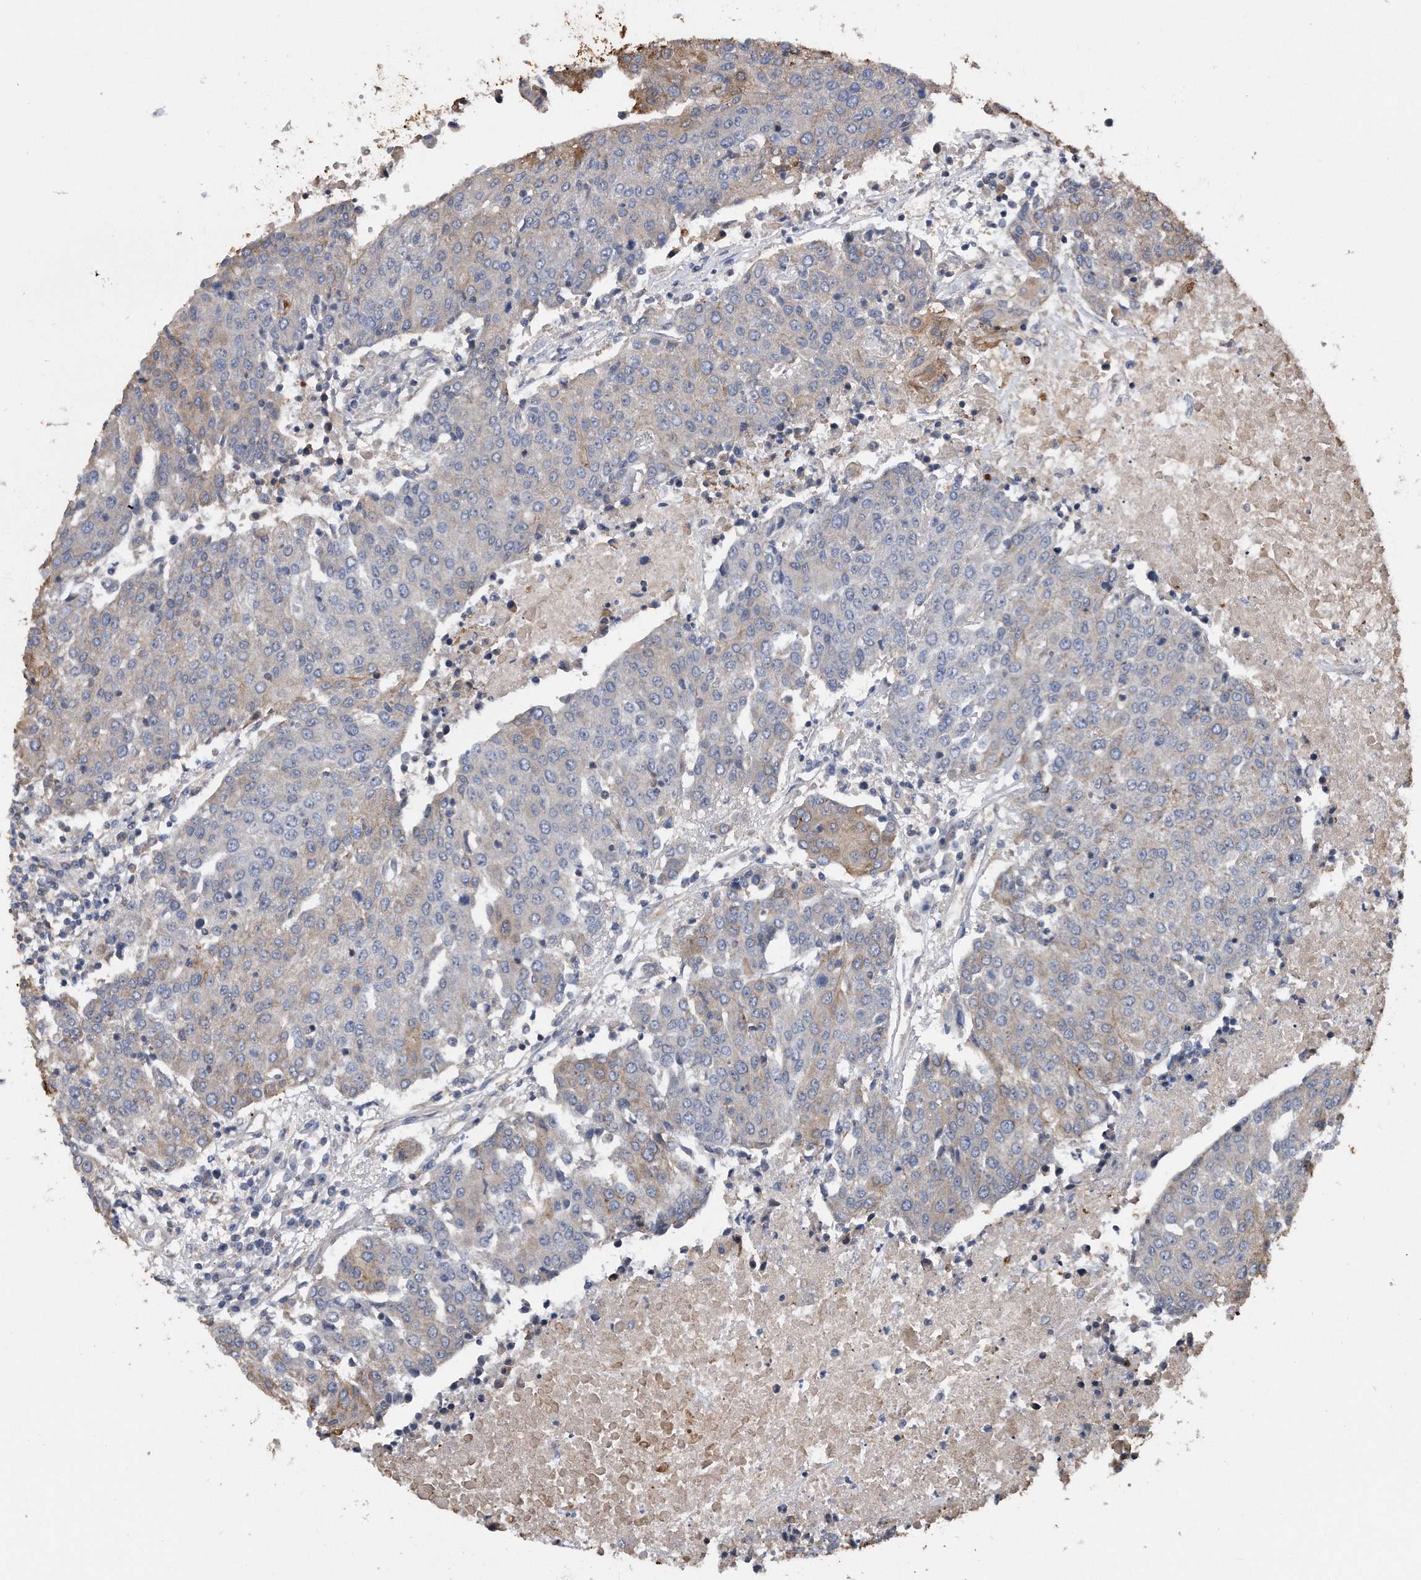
{"staining": {"intensity": "moderate", "quantity": "<25%", "location": "cytoplasmic/membranous"}, "tissue": "urothelial cancer", "cell_type": "Tumor cells", "image_type": "cancer", "snomed": [{"axis": "morphology", "description": "Urothelial carcinoma, High grade"}, {"axis": "topography", "description": "Urinary bladder"}], "caption": "A photomicrograph of human high-grade urothelial carcinoma stained for a protein exhibits moderate cytoplasmic/membranous brown staining in tumor cells. Nuclei are stained in blue.", "gene": "KCND3", "patient": {"sex": "female", "age": 85}}